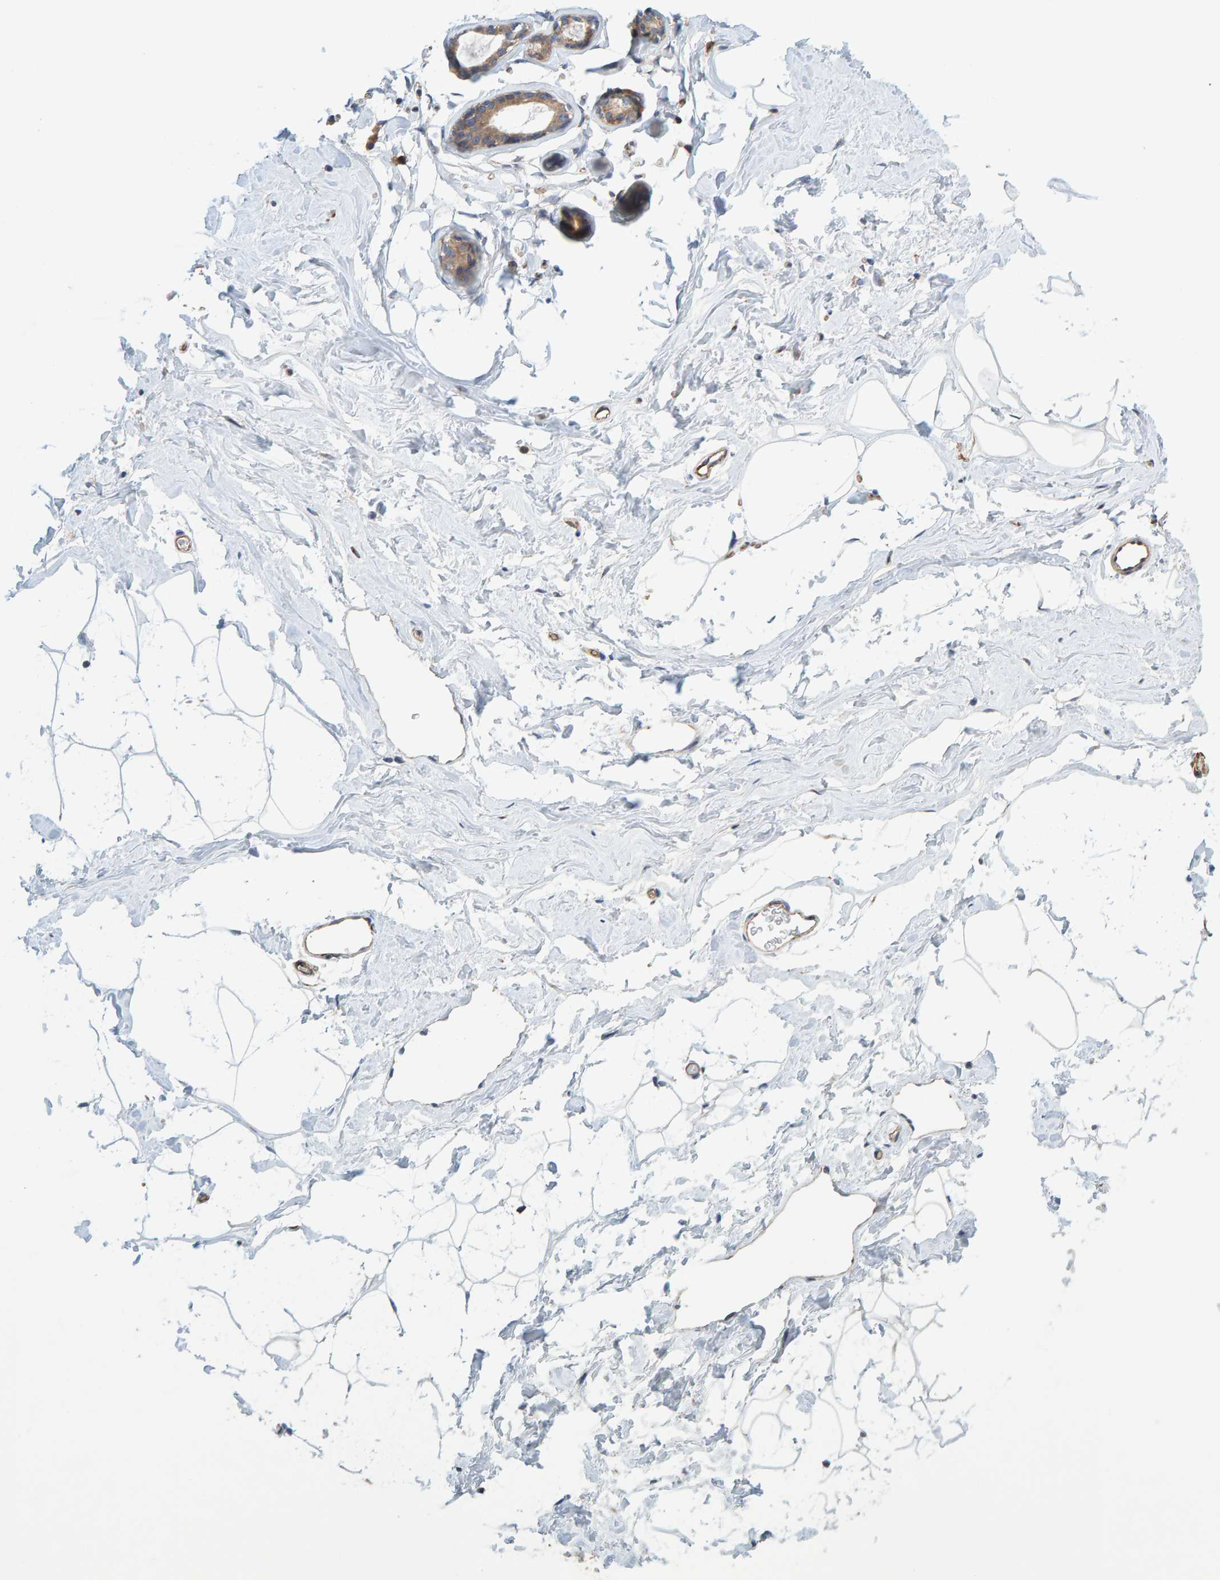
{"staining": {"intensity": "negative", "quantity": "none", "location": "none"}, "tissue": "adipose tissue", "cell_type": "Adipocytes", "image_type": "normal", "snomed": [{"axis": "morphology", "description": "Normal tissue, NOS"}, {"axis": "morphology", "description": "Fibrosis, NOS"}, {"axis": "topography", "description": "Breast"}, {"axis": "topography", "description": "Adipose tissue"}], "caption": "The photomicrograph shows no staining of adipocytes in benign adipose tissue. (Immunohistochemistry (ihc), brightfield microscopy, high magnification).", "gene": "PRKD2", "patient": {"sex": "female", "age": 39}}